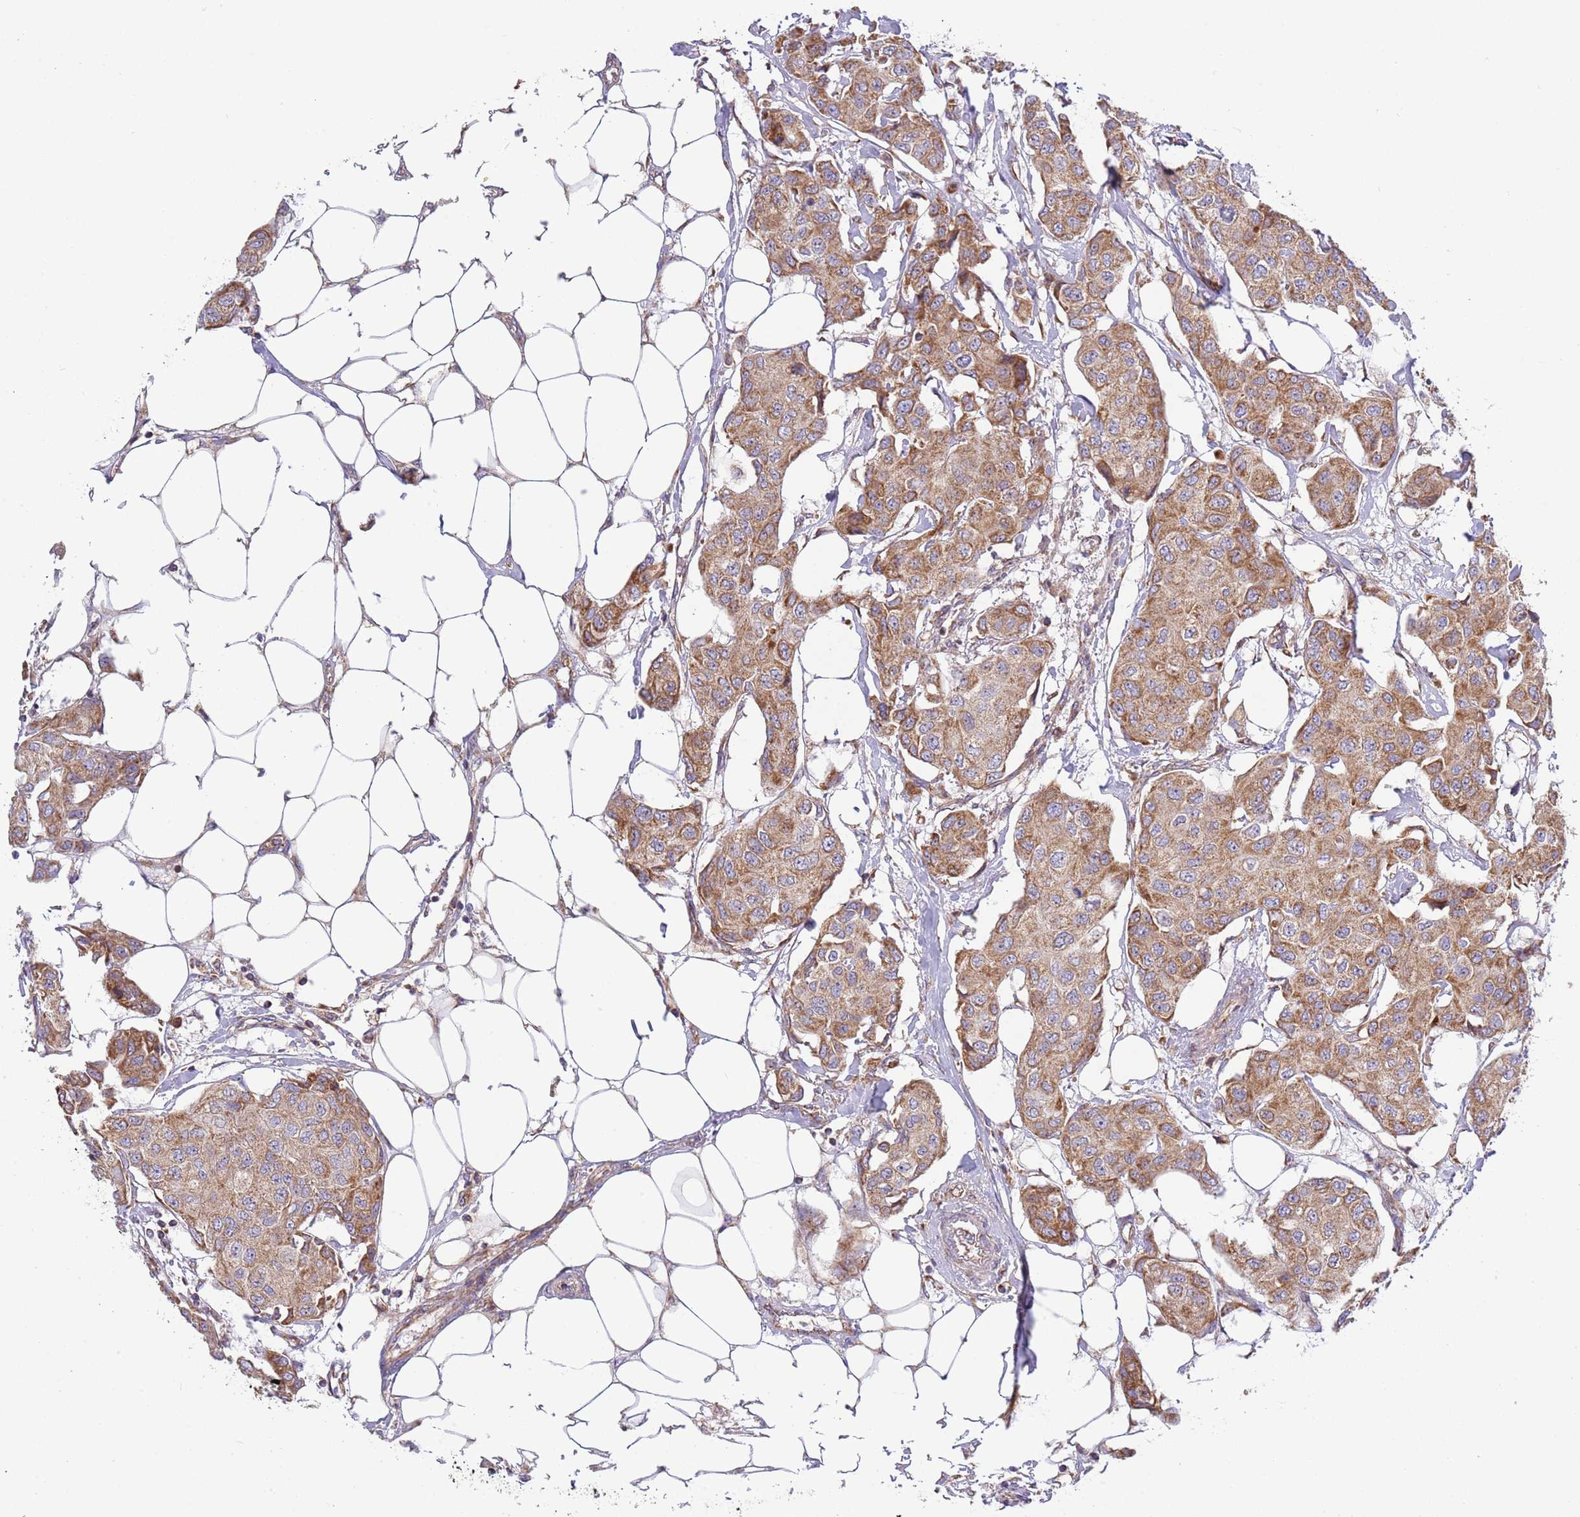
{"staining": {"intensity": "moderate", "quantity": ">75%", "location": "cytoplasmic/membranous"}, "tissue": "breast cancer", "cell_type": "Tumor cells", "image_type": "cancer", "snomed": [{"axis": "morphology", "description": "Duct carcinoma"}, {"axis": "topography", "description": "Breast"}, {"axis": "topography", "description": "Lymph node"}], "caption": "Breast intraductal carcinoma was stained to show a protein in brown. There is medium levels of moderate cytoplasmic/membranous positivity in about >75% of tumor cells. The staining is performed using DAB (3,3'-diaminobenzidine) brown chromogen to label protein expression. The nuclei are counter-stained blue using hematoxylin.", "gene": "IRS4", "patient": {"sex": "female", "age": 80}}